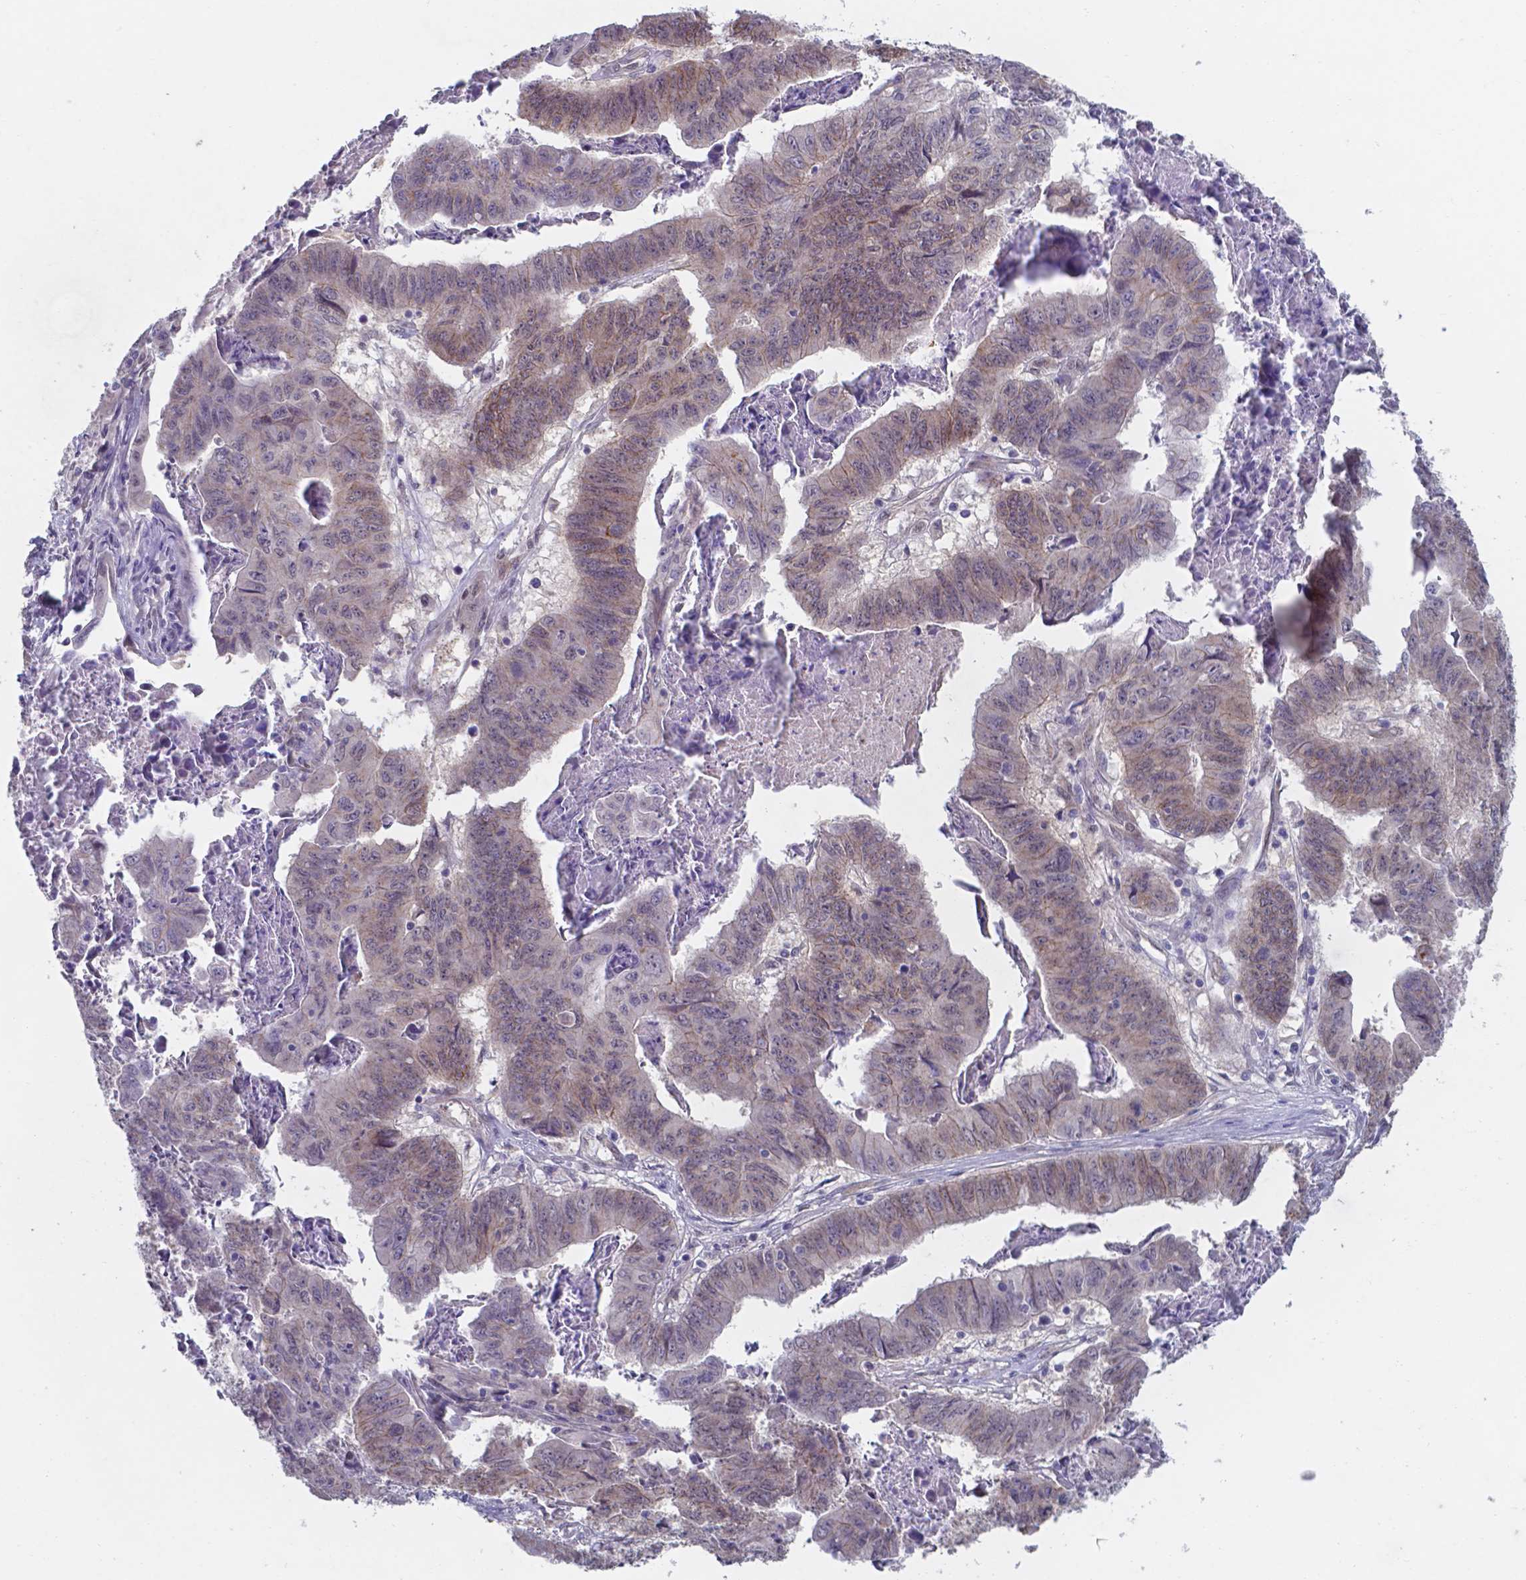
{"staining": {"intensity": "weak", "quantity": "<25%", "location": "cytoplasmic/membranous,nuclear"}, "tissue": "stomach cancer", "cell_type": "Tumor cells", "image_type": "cancer", "snomed": [{"axis": "morphology", "description": "Adenocarcinoma, NOS"}, {"axis": "topography", "description": "Stomach, lower"}], "caption": "High magnification brightfield microscopy of adenocarcinoma (stomach) stained with DAB (3,3'-diaminobenzidine) (brown) and counterstained with hematoxylin (blue): tumor cells show no significant expression.", "gene": "UBE2E2", "patient": {"sex": "male", "age": 77}}